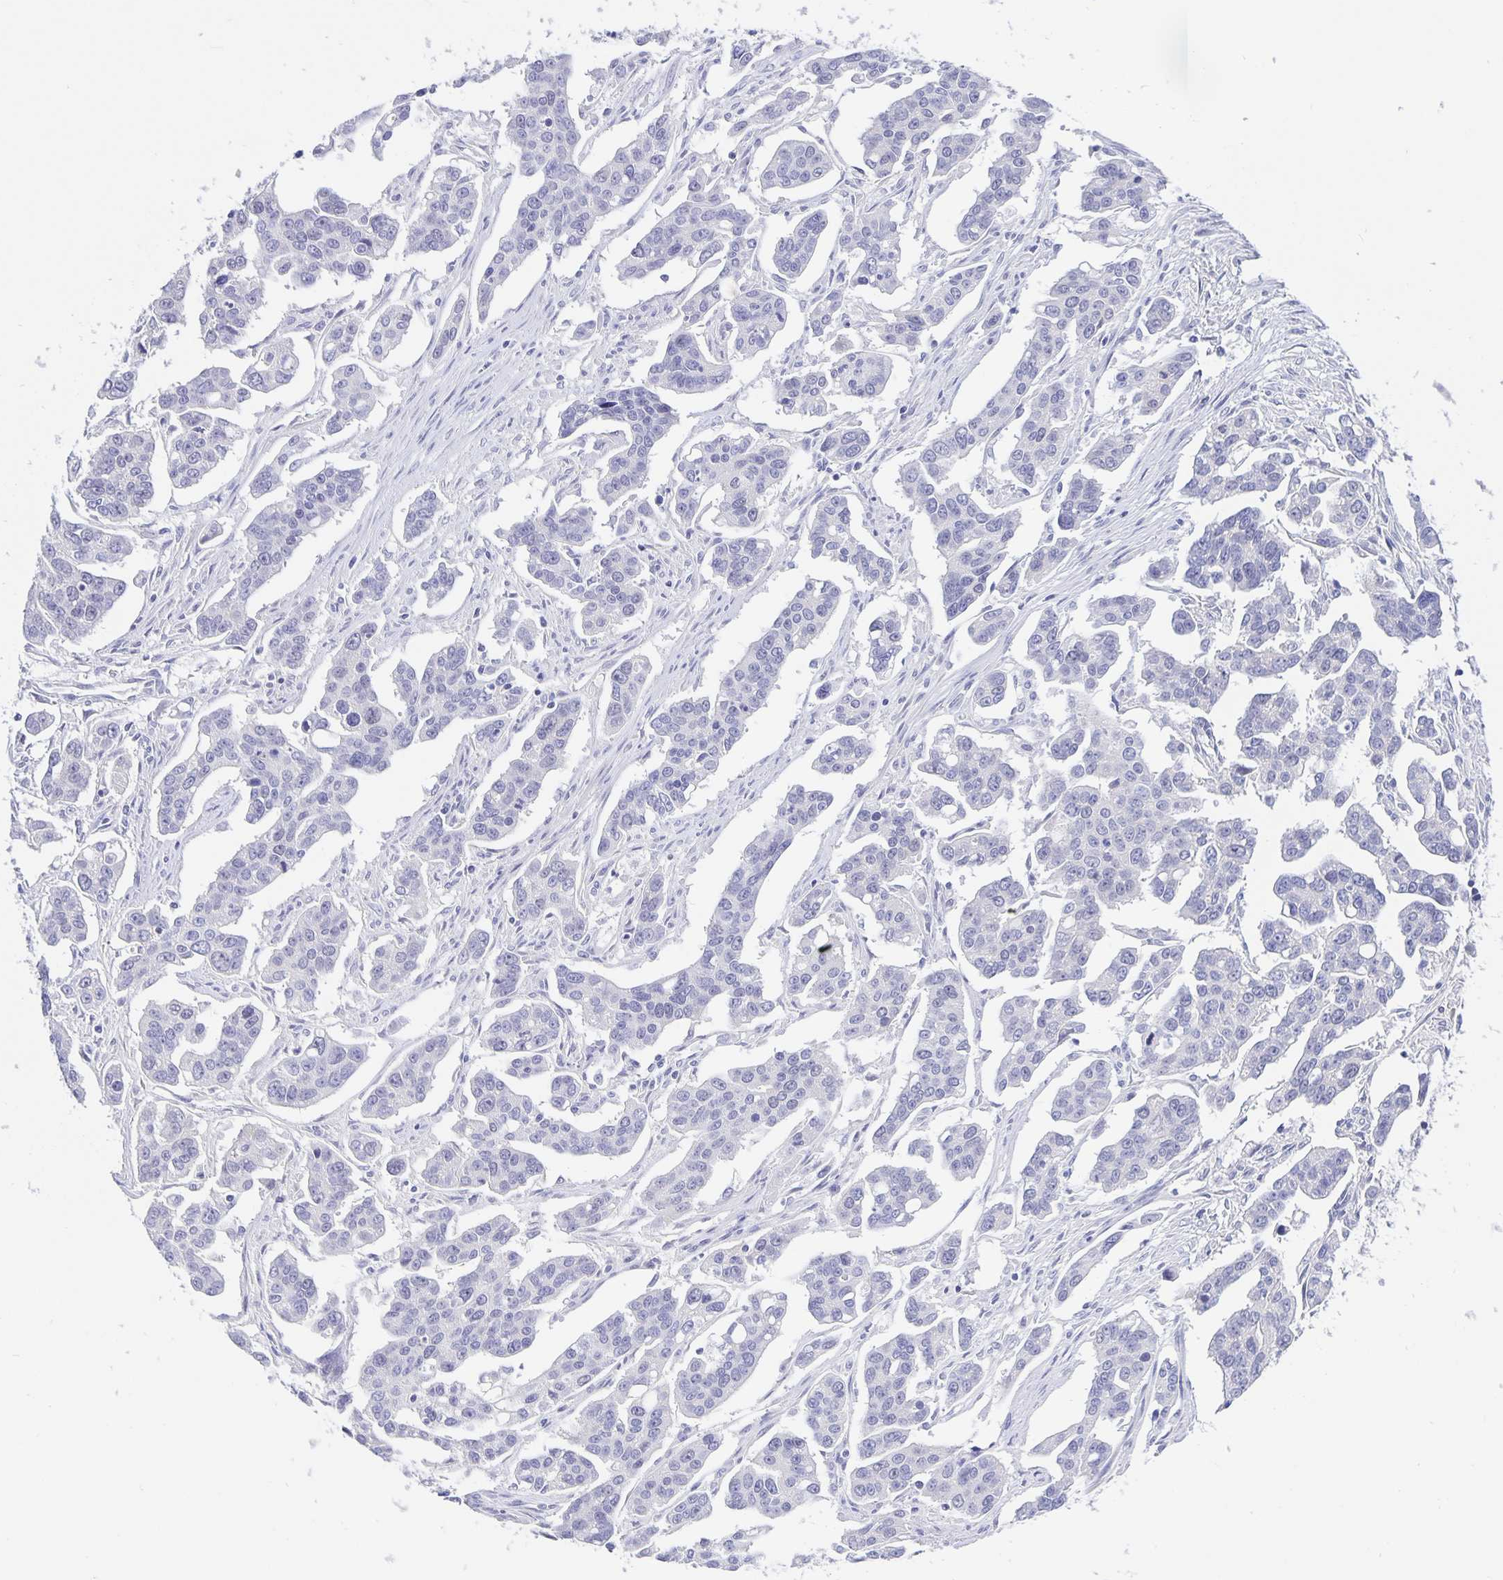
{"staining": {"intensity": "negative", "quantity": "none", "location": "none"}, "tissue": "ovarian cancer", "cell_type": "Tumor cells", "image_type": "cancer", "snomed": [{"axis": "morphology", "description": "Carcinoma, endometroid"}, {"axis": "topography", "description": "Ovary"}], "caption": "There is no significant staining in tumor cells of ovarian cancer (endometroid carcinoma).", "gene": "ERMN", "patient": {"sex": "female", "age": 78}}